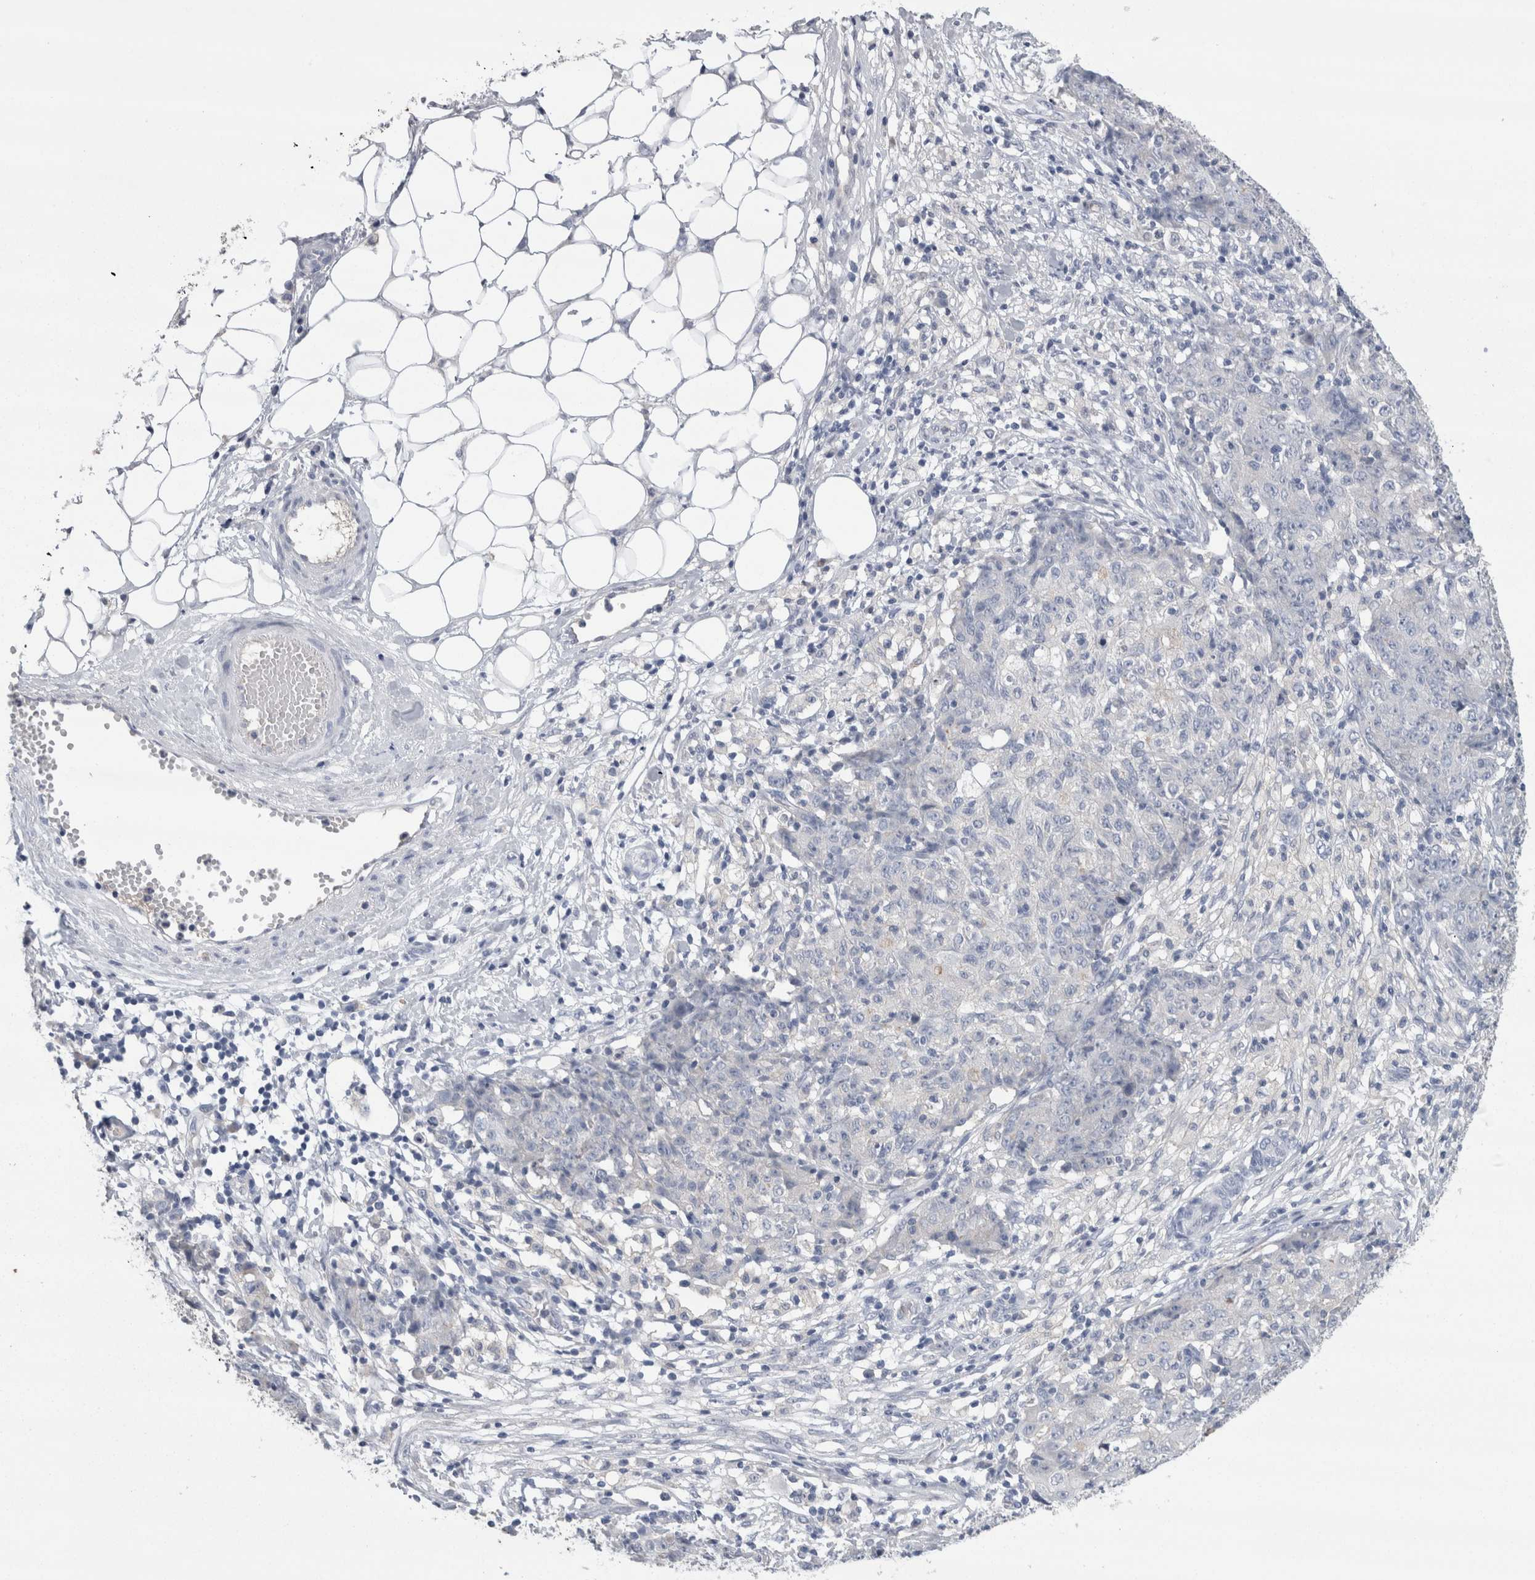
{"staining": {"intensity": "negative", "quantity": "none", "location": "none"}, "tissue": "ovarian cancer", "cell_type": "Tumor cells", "image_type": "cancer", "snomed": [{"axis": "morphology", "description": "Carcinoma, endometroid"}, {"axis": "topography", "description": "Ovary"}], "caption": "A high-resolution image shows immunohistochemistry (IHC) staining of ovarian cancer (endometroid carcinoma), which exhibits no significant positivity in tumor cells. The staining is performed using DAB (3,3'-diaminobenzidine) brown chromogen with nuclei counter-stained in using hematoxylin.", "gene": "REG1A", "patient": {"sex": "female", "age": 42}}